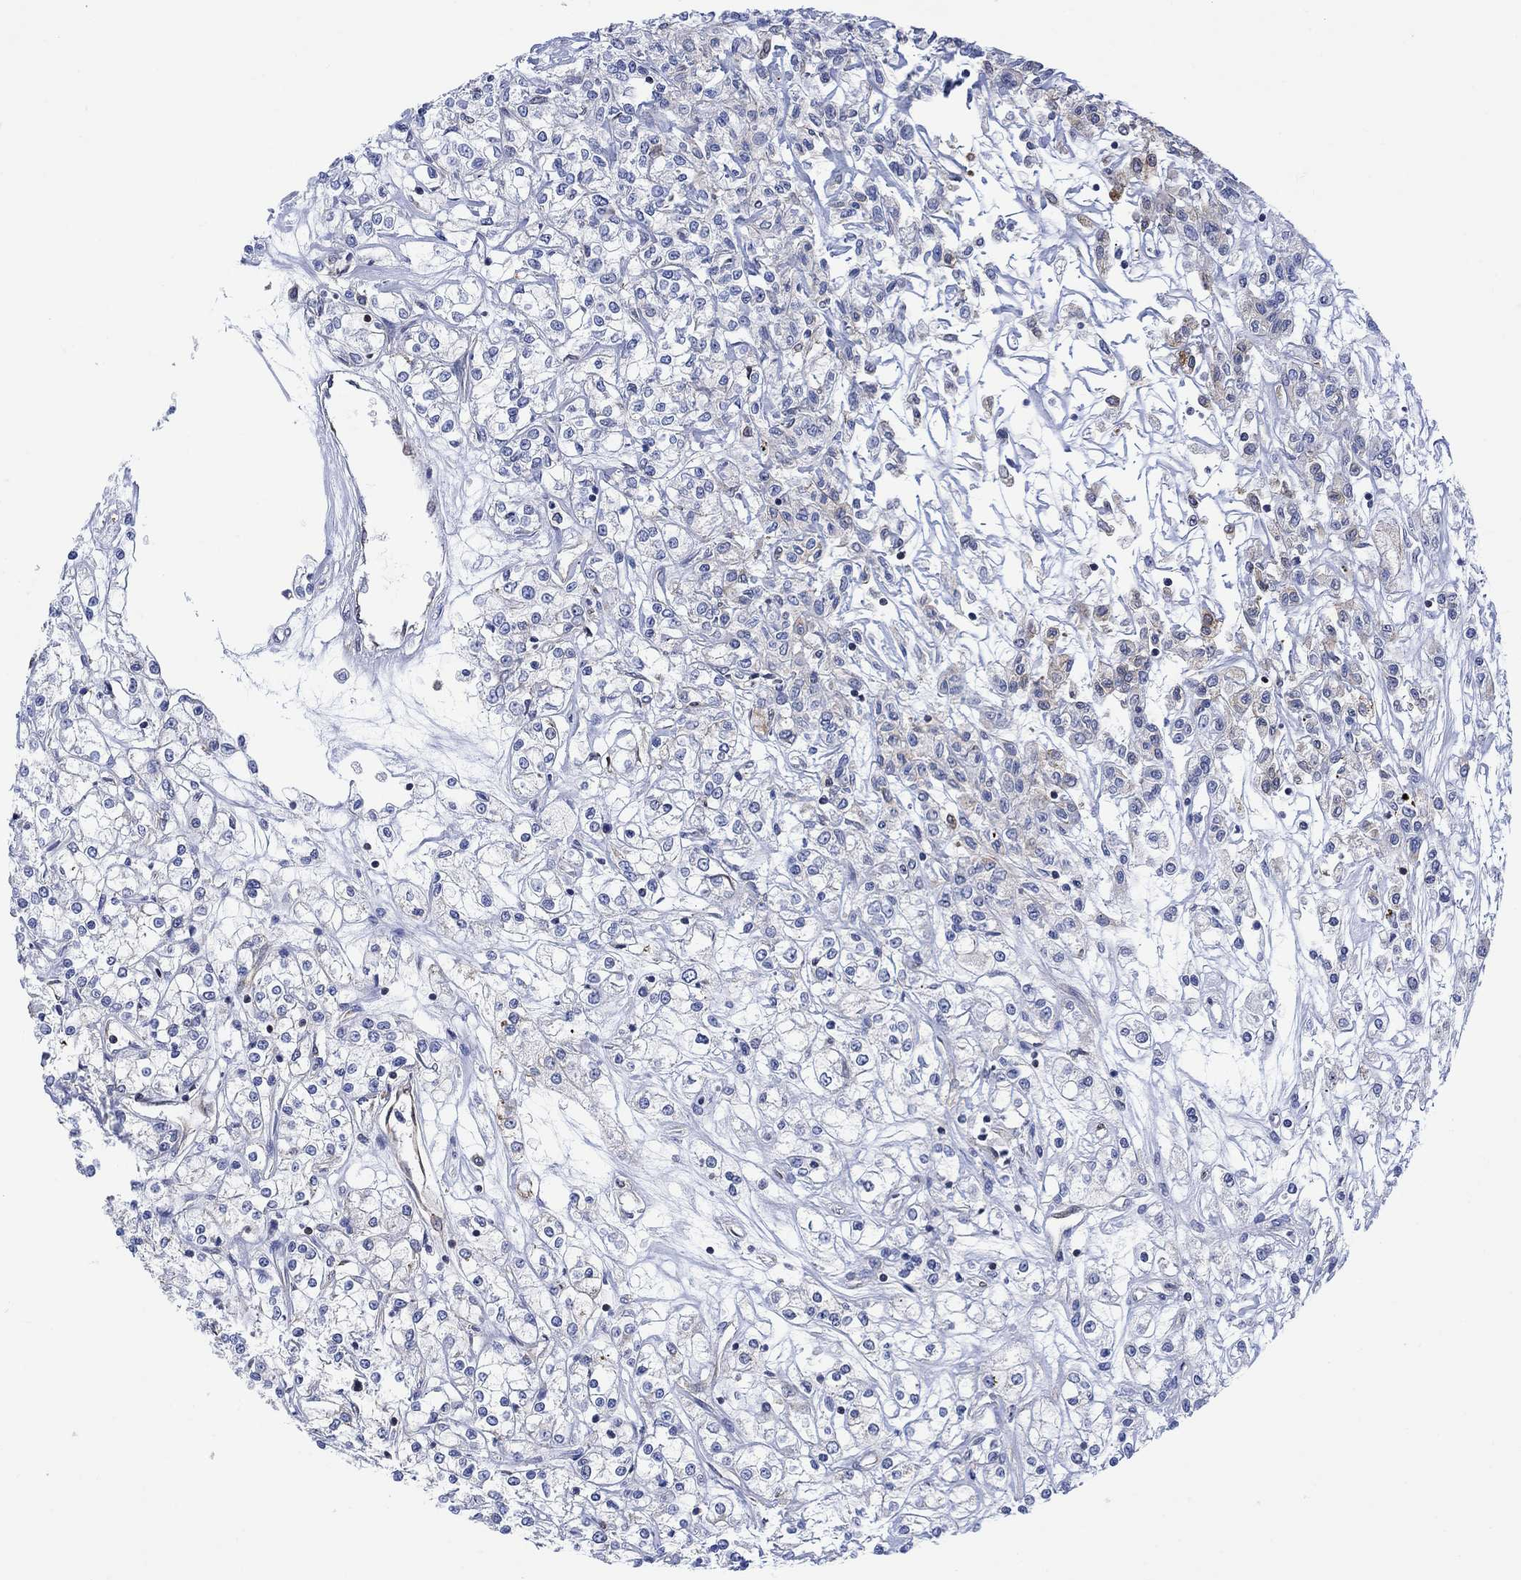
{"staining": {"intensity": "negative", "quantity": "none", "location": "none"}, "tissue": "renal cancer", "cell_type": "Tumor cells", "image_type": "cancer", "snomed": [{"axis": "morphology", "description": "Adenocarcinoma, NOS"}, {"axis": "topography", "description": "Kidney"}], "caption": "Immunohistochemistry micrograph of neoplastic tissue: human adenocarcinoma (renal) stained with DAB demonstrates no significant protein expression in tumor cells.", "gene": "GBP5", "patient": {"sex": "female", "age": 59}}